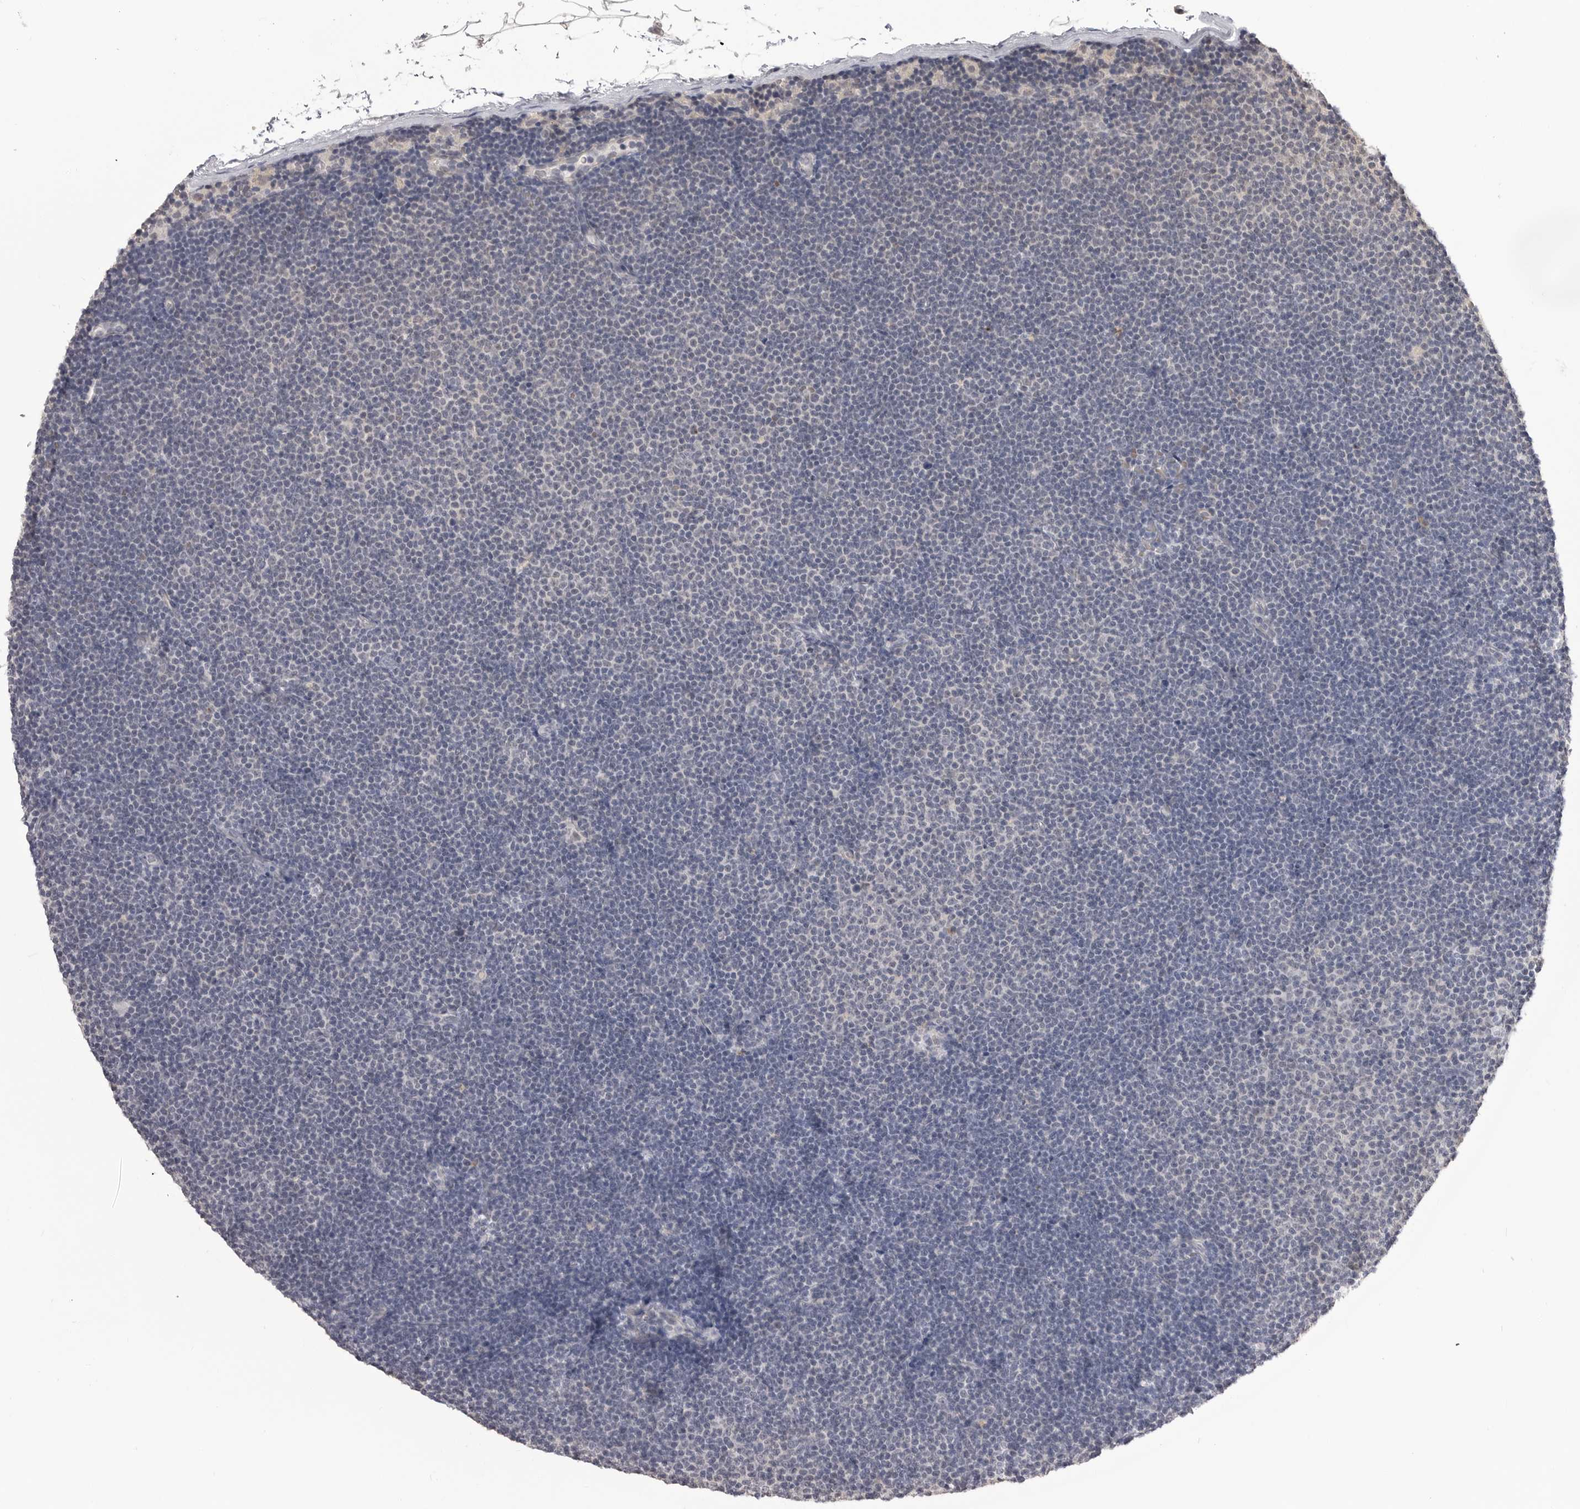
{"staining": {"intensity": "negative", "quantity": "none", "location": "none"}, "tissue": "lymphoma", "cell_type": "Tumor cells", "image_type": "cancer", "snomed": [{"axis": "morphology", "description": "Malignant lymphoma, non-Hodgkin's type, Low grade"}, {"axis": "topography", "description": "Lymph node"}], "caption": "This image is of lymphoma stained with immunohistochemistry (IHC) to label a protein in brown with the nuclei are counter-stained blue. There is no positivity in tumor cells. Nuclei are stained in blue.", "gene": "PLEKHF1", "patient": {"sex": "female", "age": 53}}